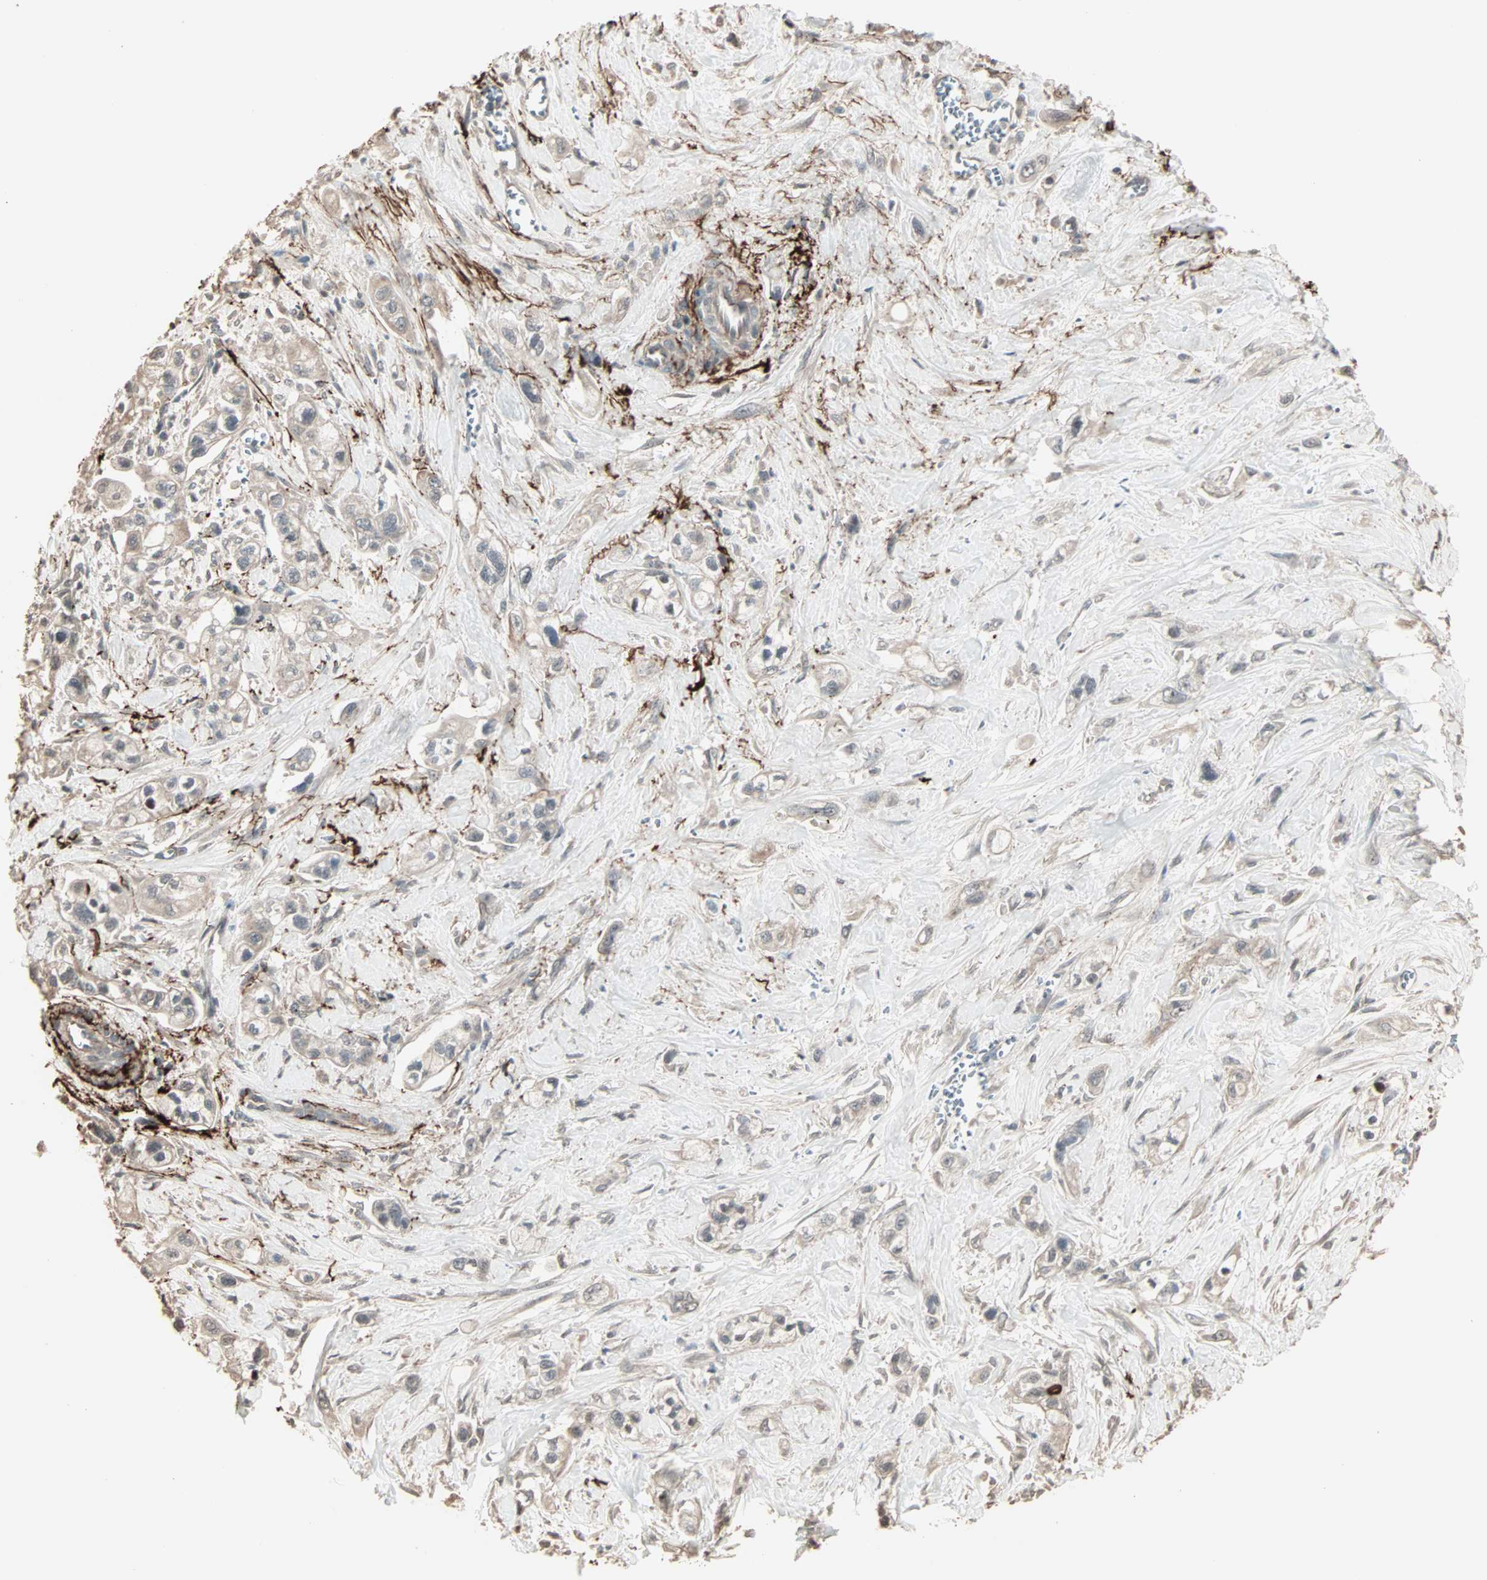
{"staining": {"intensity": "weak", "quantity": "<25%", "location": "cytoplasmic/membranous"}, "tissue": "pancreatic cancer", "cell_type": "Tumor cells", "image_type": "cancer", "snomed": [{"axis": "morphology", "description": "Adenocarcinoma, NOS"}, {"axis": "topography", "description": "Pancreas"}], "caption": "DAB immunohistochemical staining of adenocarcinoma (pancreatic) displays no significant expression in tumor cells. Brightfield microscopy of IHC stained with DAB (brown) and hematoxylin (blue), captured at high magnification.", "gene": "CALCRL", "patient": {"sex": "male", "age": 74}}